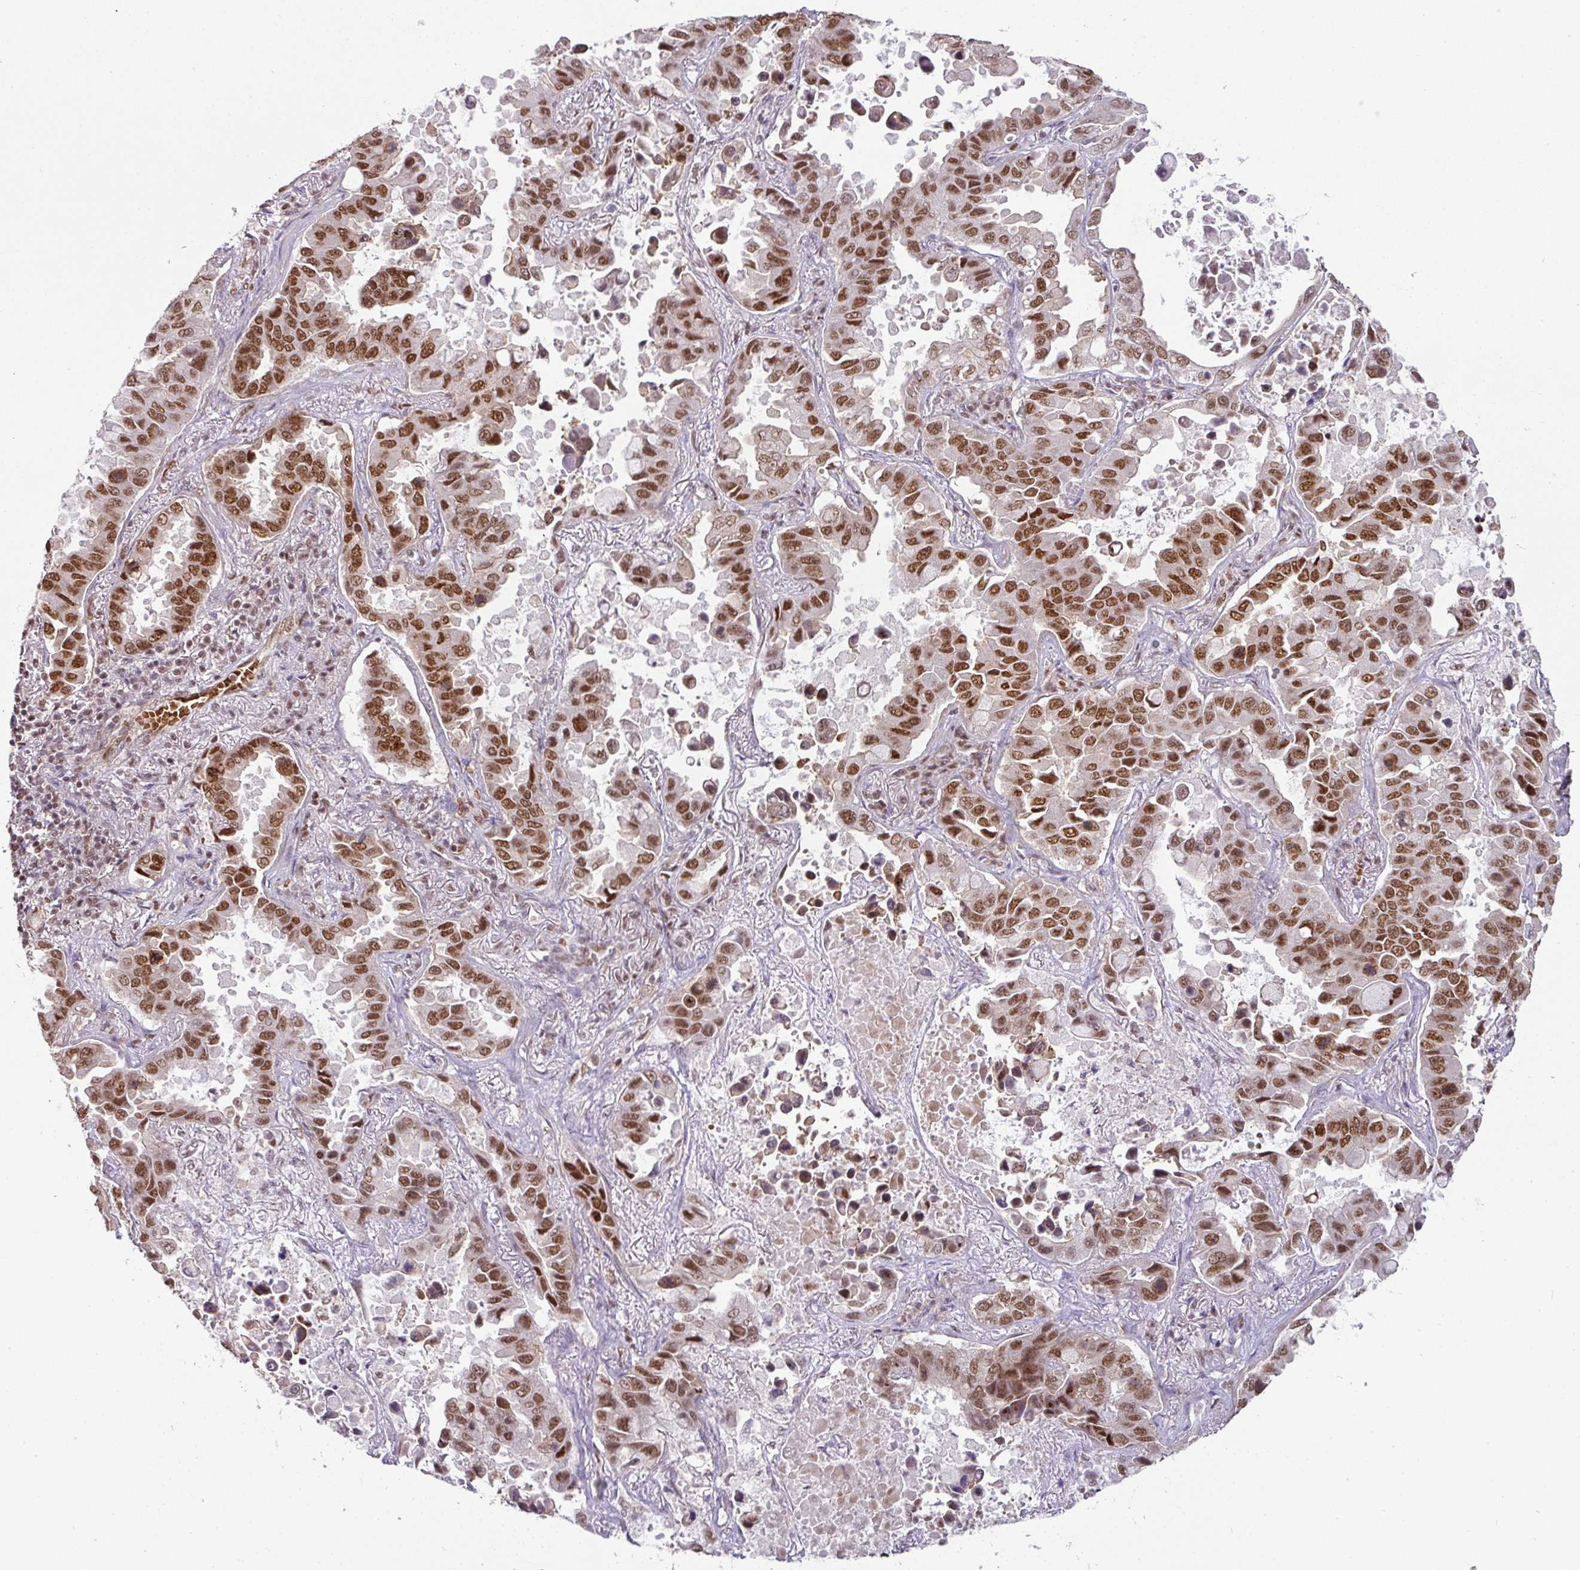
{"staining": {"intensity": "strong", "quantity": ">75%", "location": "nuclear"}, "tissue": "lung cancer", "cell_type": "Tumor cells", "image_type": "cancer", "snomed": [{"axis": "morphology", "description": "Adenocarcinoma, NOS"}, {"axis": "topography", "description": "Lung"}], "caption": "There is high levels of strong nuclear expression in tumor cells of lung cancer, as demonstrated by immunohistochemical staining (brown color).", "gene": "NCOA5", "patient": {"sex": "male", "age": 64}}